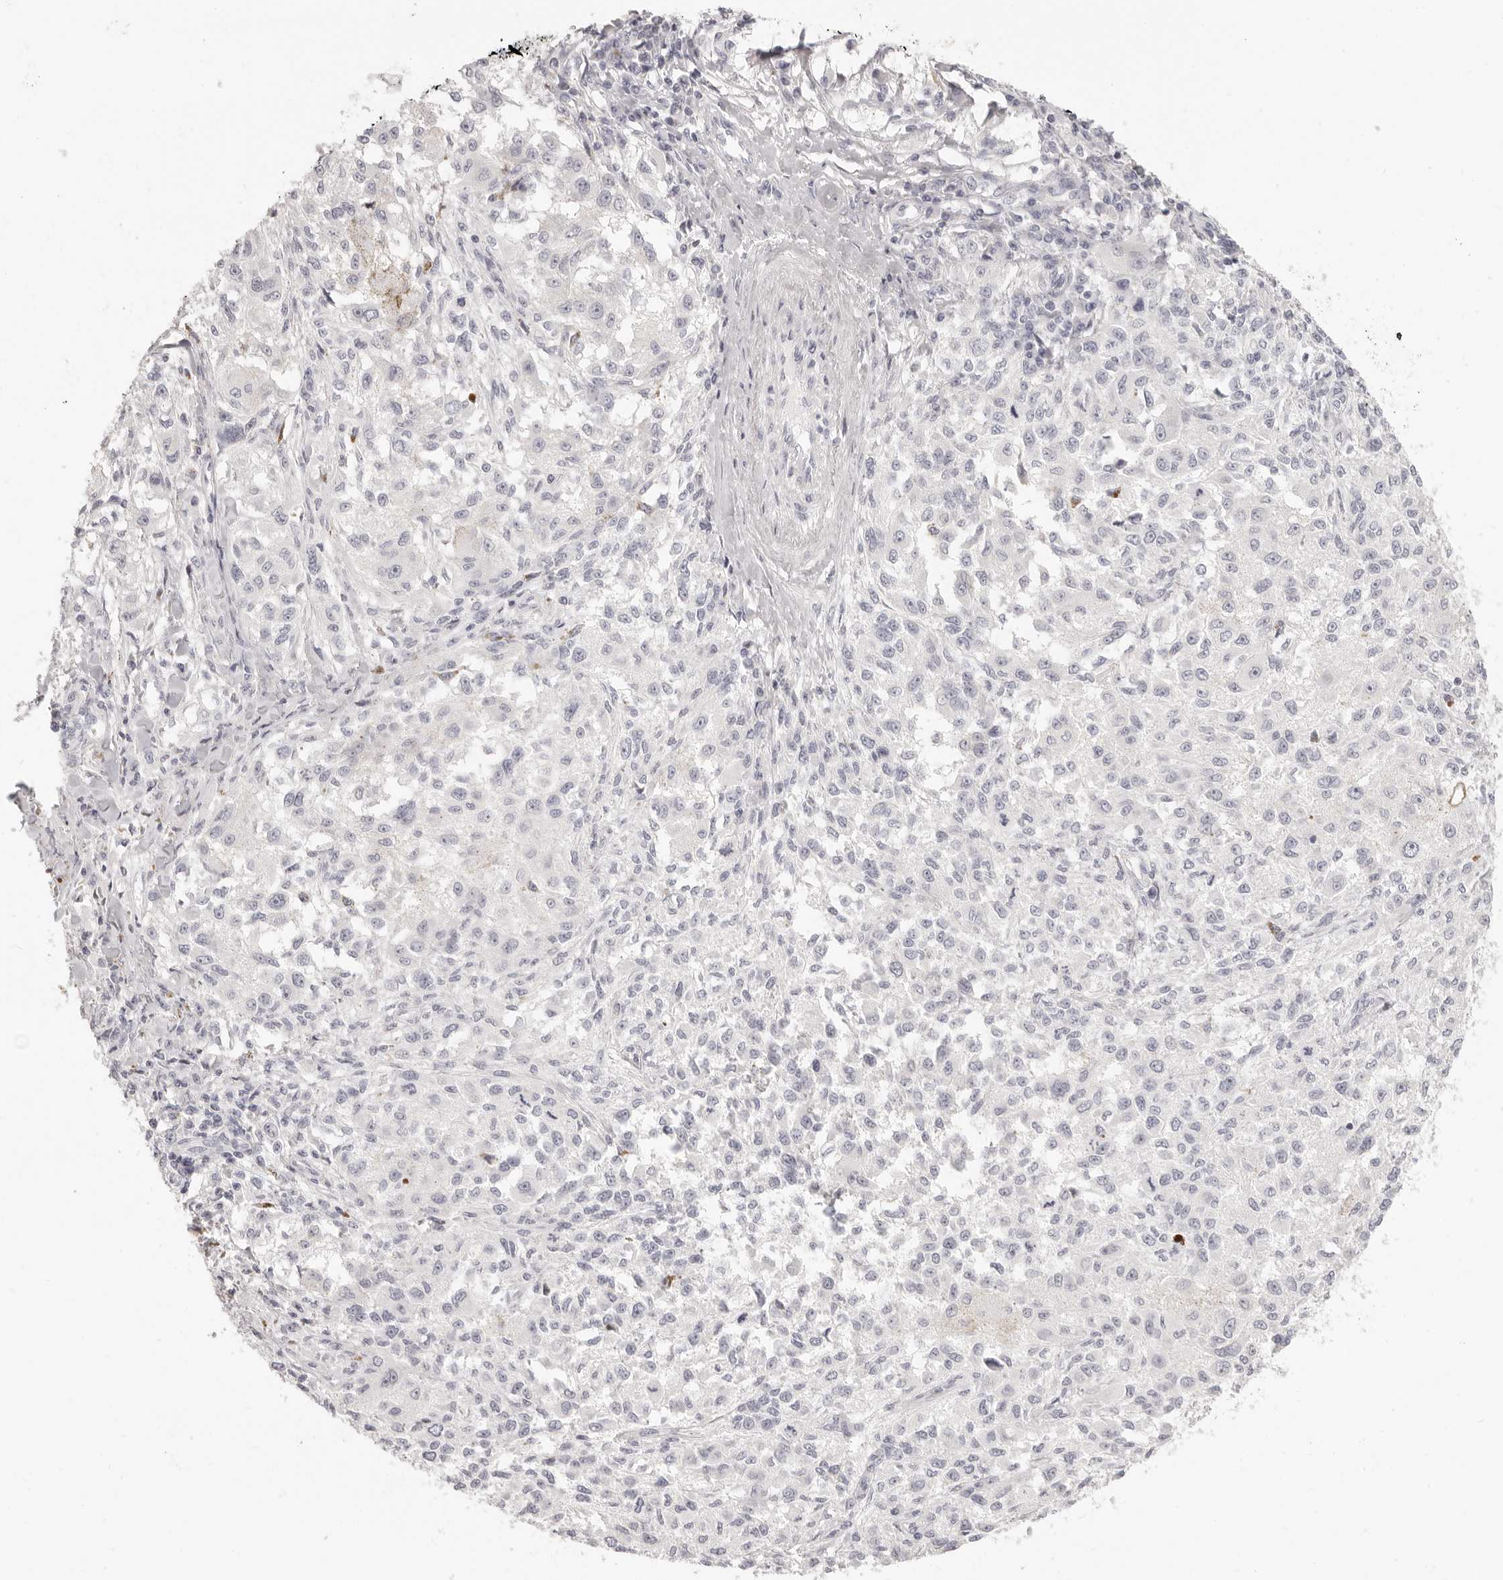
{"staining": {"intensity": "negative", "quantity": "none", "location": "none"}, "tissue": "melanoma", "cell_type": "Tumor cells", "image_type": "cancer", "snomed": [{"axis": "morphology", "description": "Necrosis, NOS"}, {"axis": "morphology", "description": "Malignant melanoma, NOS"}, {"axis": "topography", "description": "Skin"}], "caption": "Tumor cells show no significant protein positivity in melanoma. (DAB (3,3'-diaminobenzidine) immunohistochemistry, high magnification).", "gene": "FABP1", "patient": {"sex": "female", "age": 87}}